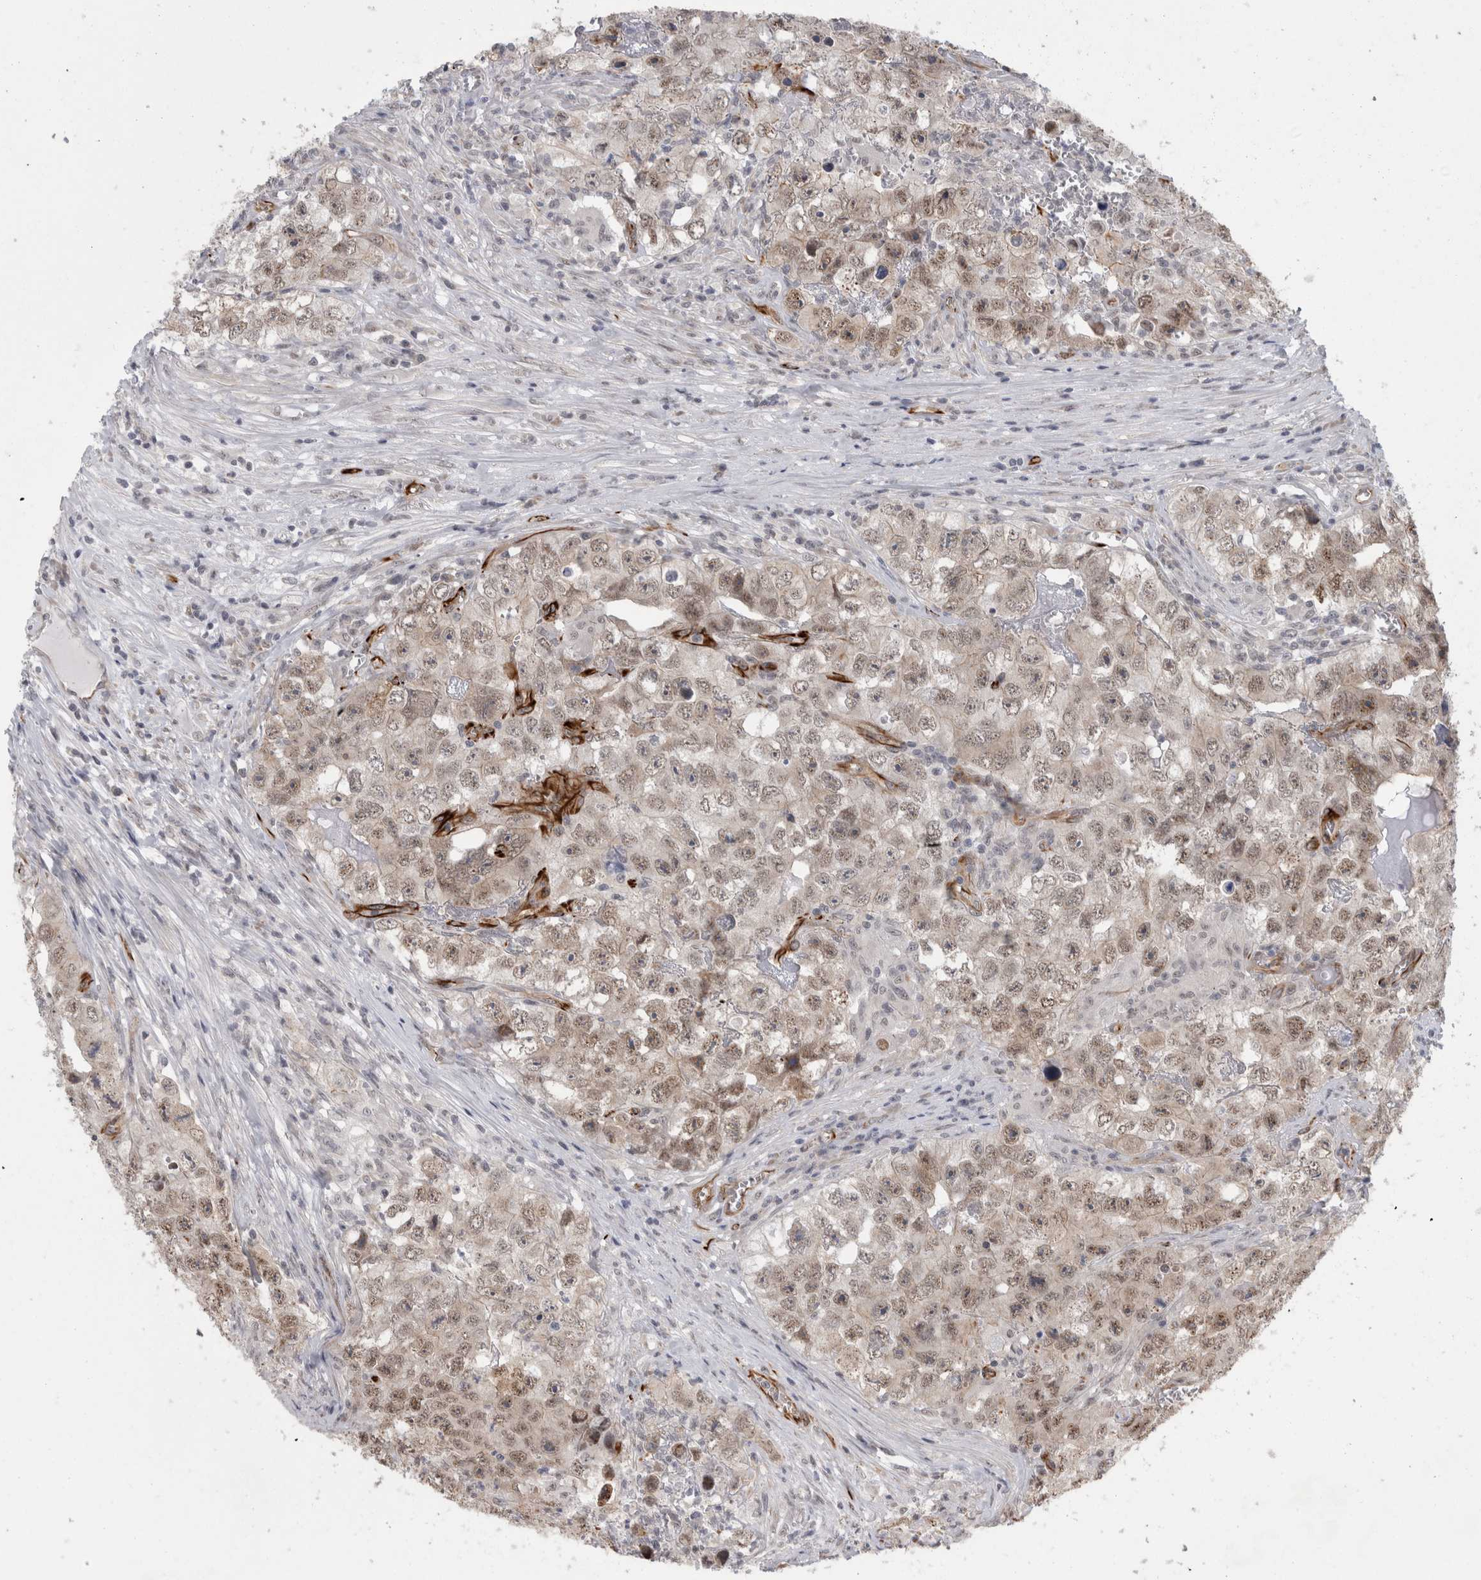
{"staining": {"intensity": "moderate", "quantity": ">75%", "location": "nuclear"}, "tissue": "testis cancer", "cell_type": "Tumor cells", "image_type": "cancer", "snomed": [{"axis": "morphology", "description": "Seminoma, NOS"}, {"axis": "morphology", "description": "Carcinoma, Embryonal, NOS"}, {"axis": "topography", "description": "Testis"}], "caption": "IHC (DAB) staining of testis cancer (seminoma) demonstrates moderate nuclear protein staining in approximately >75% of tumor cells.", "gene": "FAM83H", "patient": {"sex": "male", "age": 43}}